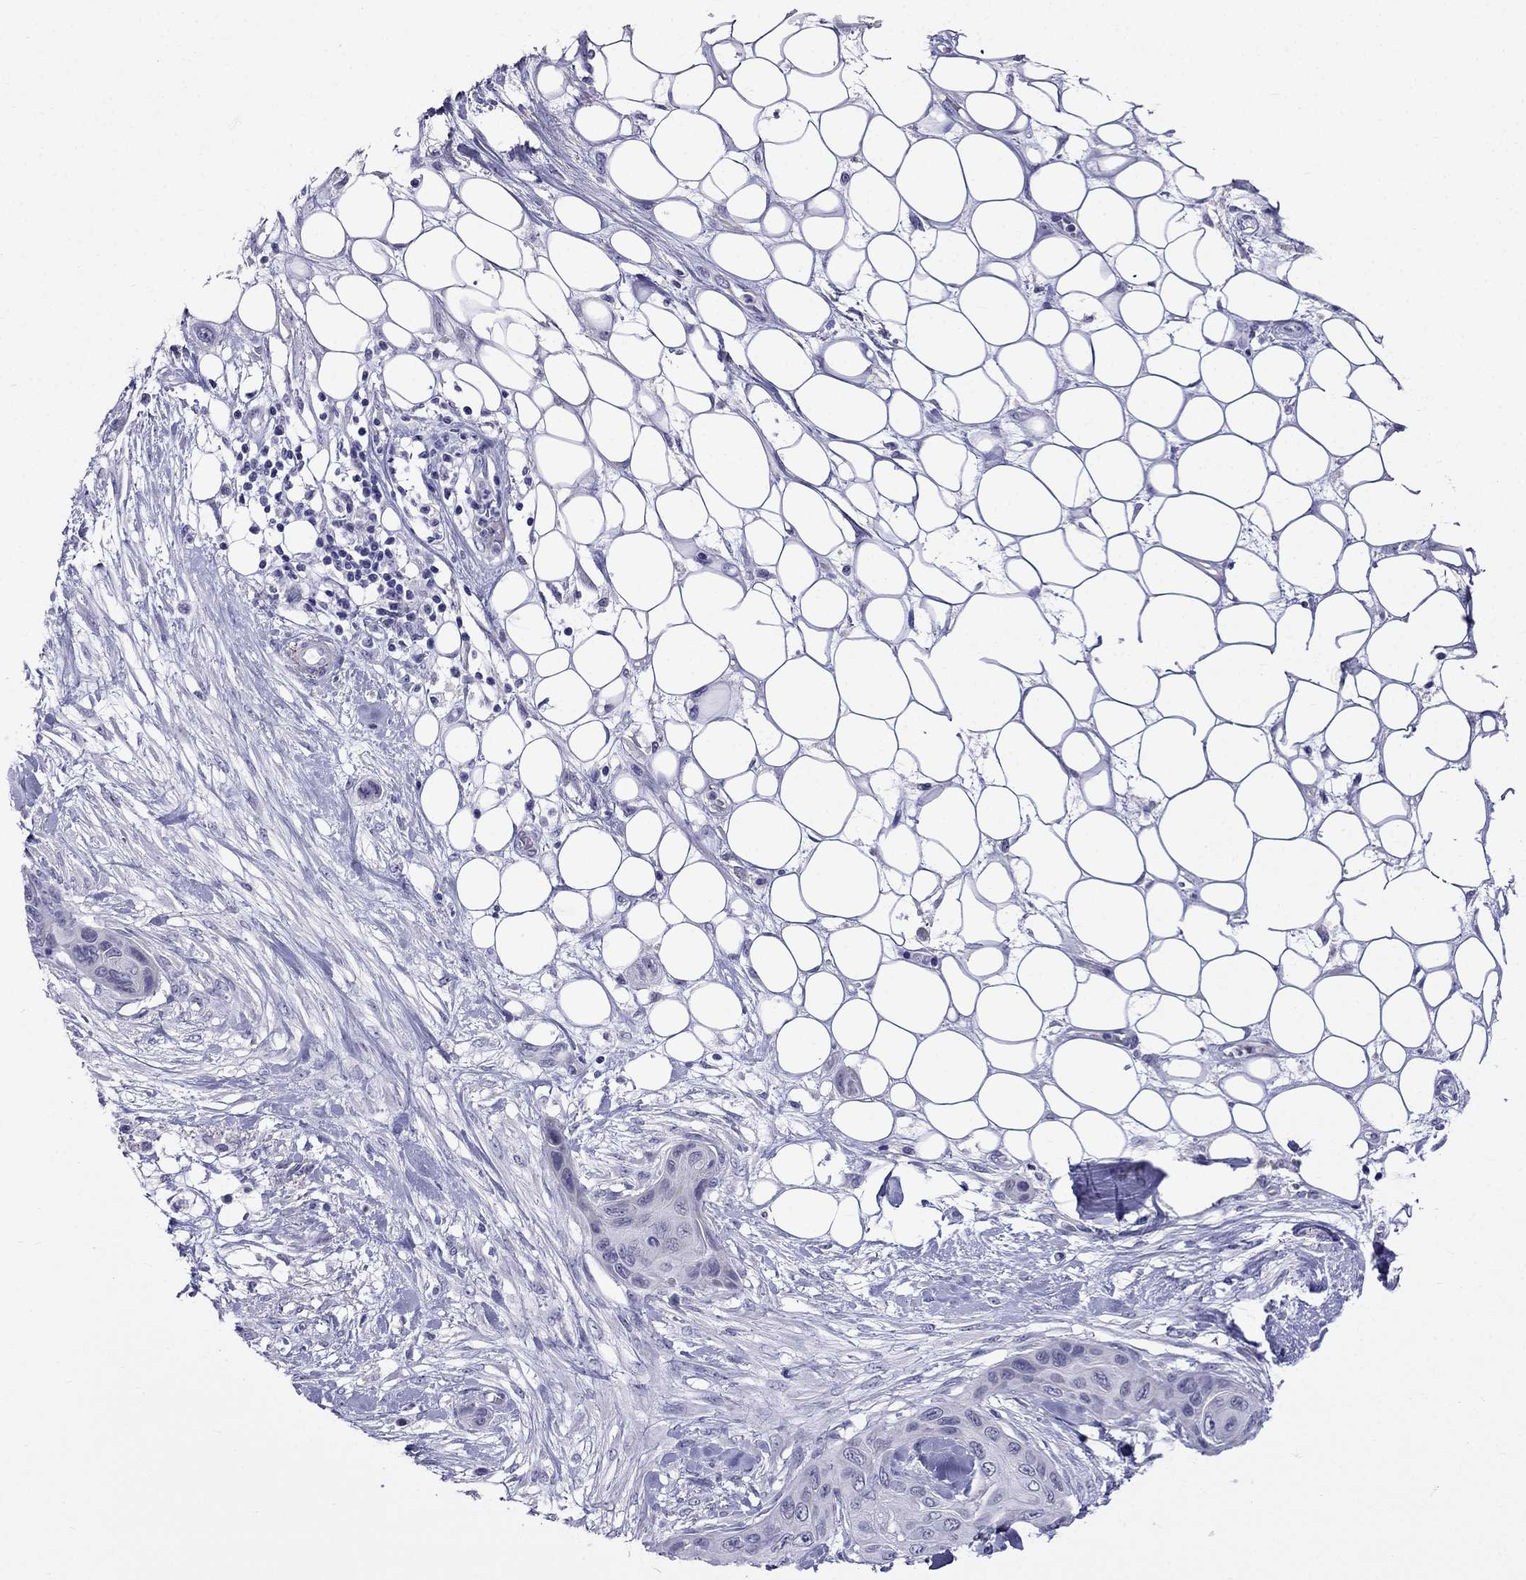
{"staining": {"intensity": "negative", "quantity": "none", "location": "none"}, "tissue": "skin cancer", "cell_type": "Tumor cells", "image_type": "cancer", "snomed": [{"axis": "morphology", "description": "Squamous cell carcinoma, NOS"}, {"axis": "topography", "description": "Skin"}], "caption": "Tumor cells are negative for protein expression in human skin cancer (squamous cell carcinoma). (Brightfield microscopy of DAB (3,3'-diaminobenzidine) immunohistochemistry (IHC) at high magnification).", "gene": "MGP", "patient": {"sex": "male", "age": 79}}